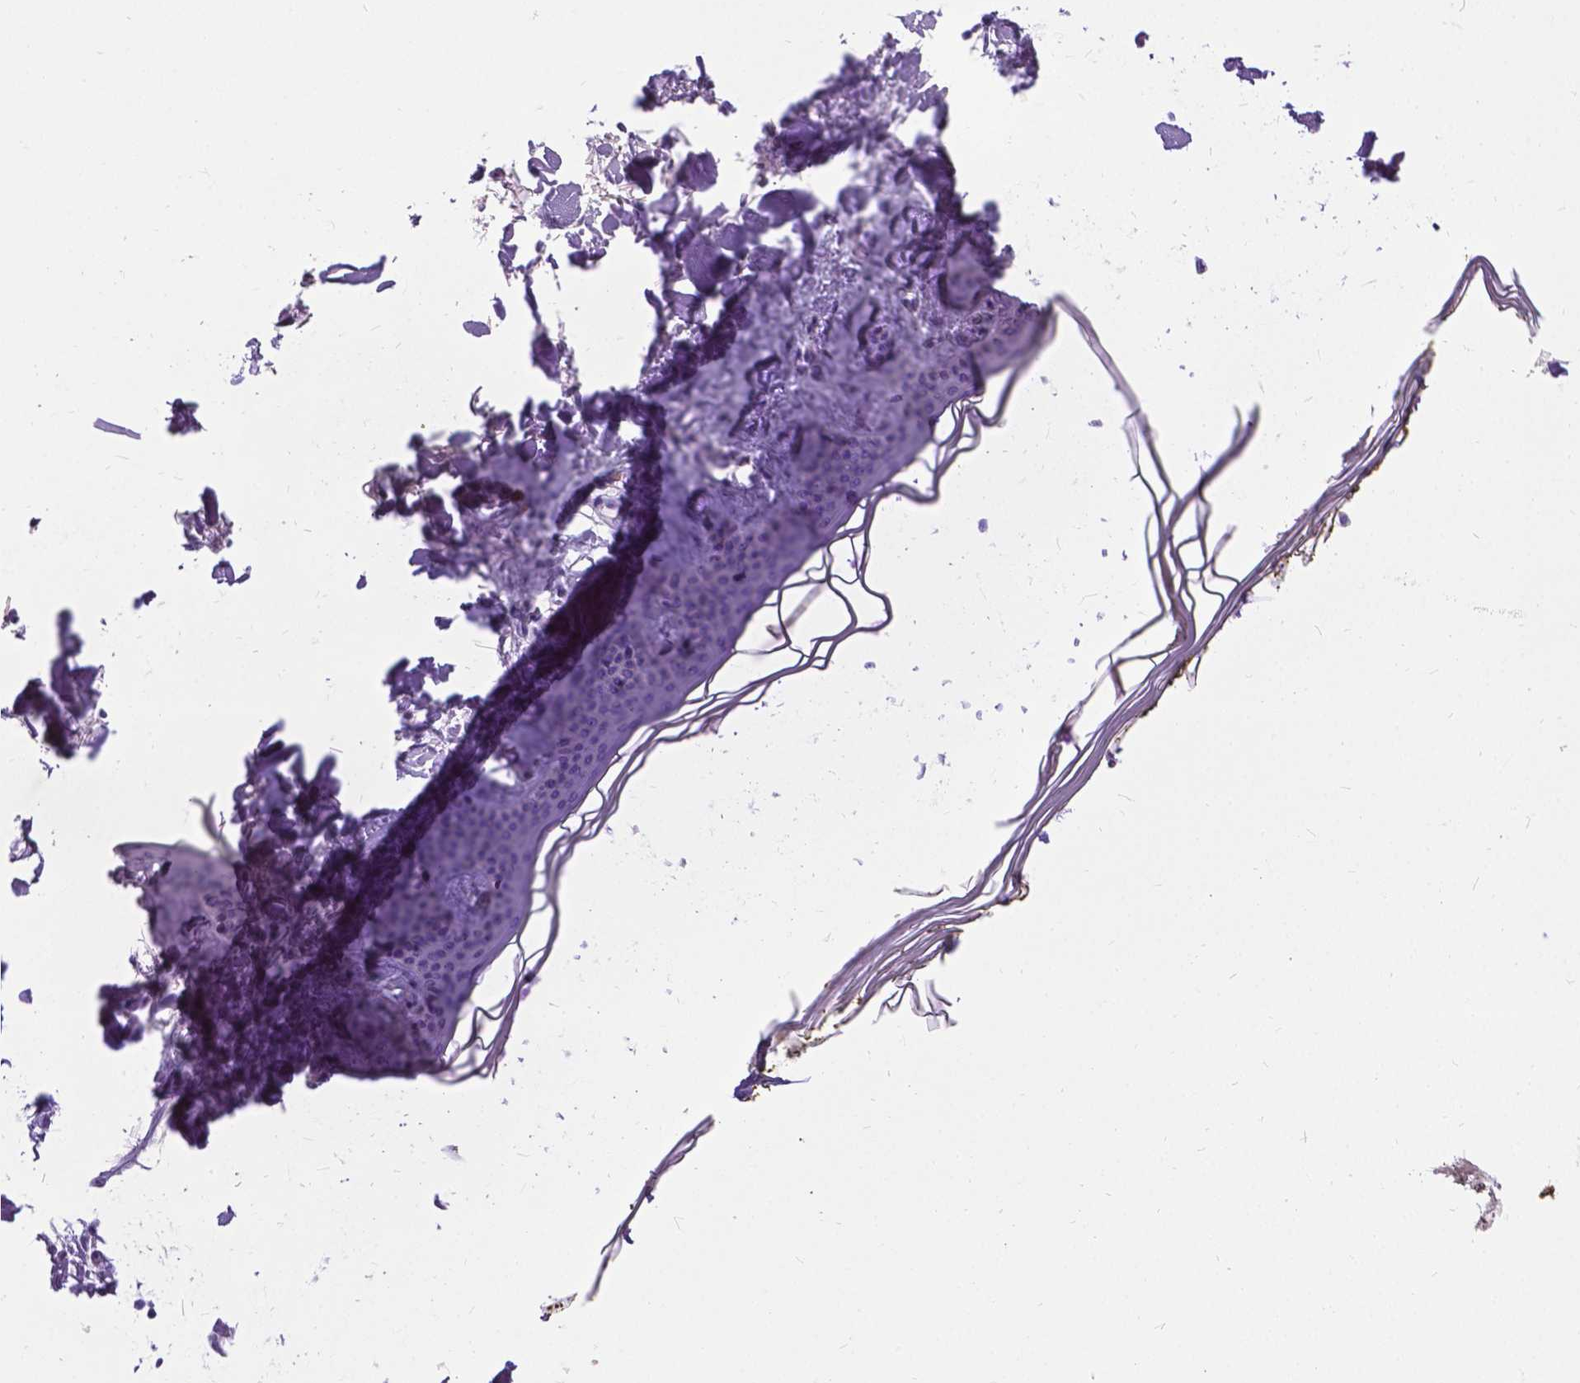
{"staining": {"intensity": "negative", "quantity": "none", "location": "none"}, "tissue": "skin", "cell_type": "Fibroblasts", "image_type": "normal", "snomed": [{"axis": "morphology", "description": "Normal tissue, NOS"}, {"axis": "topography", "description": "Skin"}], "caption": "Immunohistochemistry (IHC) of unremarkable skin exhibits no positivity in fibroblasts. Nuclei are stained in blue.", "gene": "PROB1", "patient": {"sex": "female", "age": 34}}